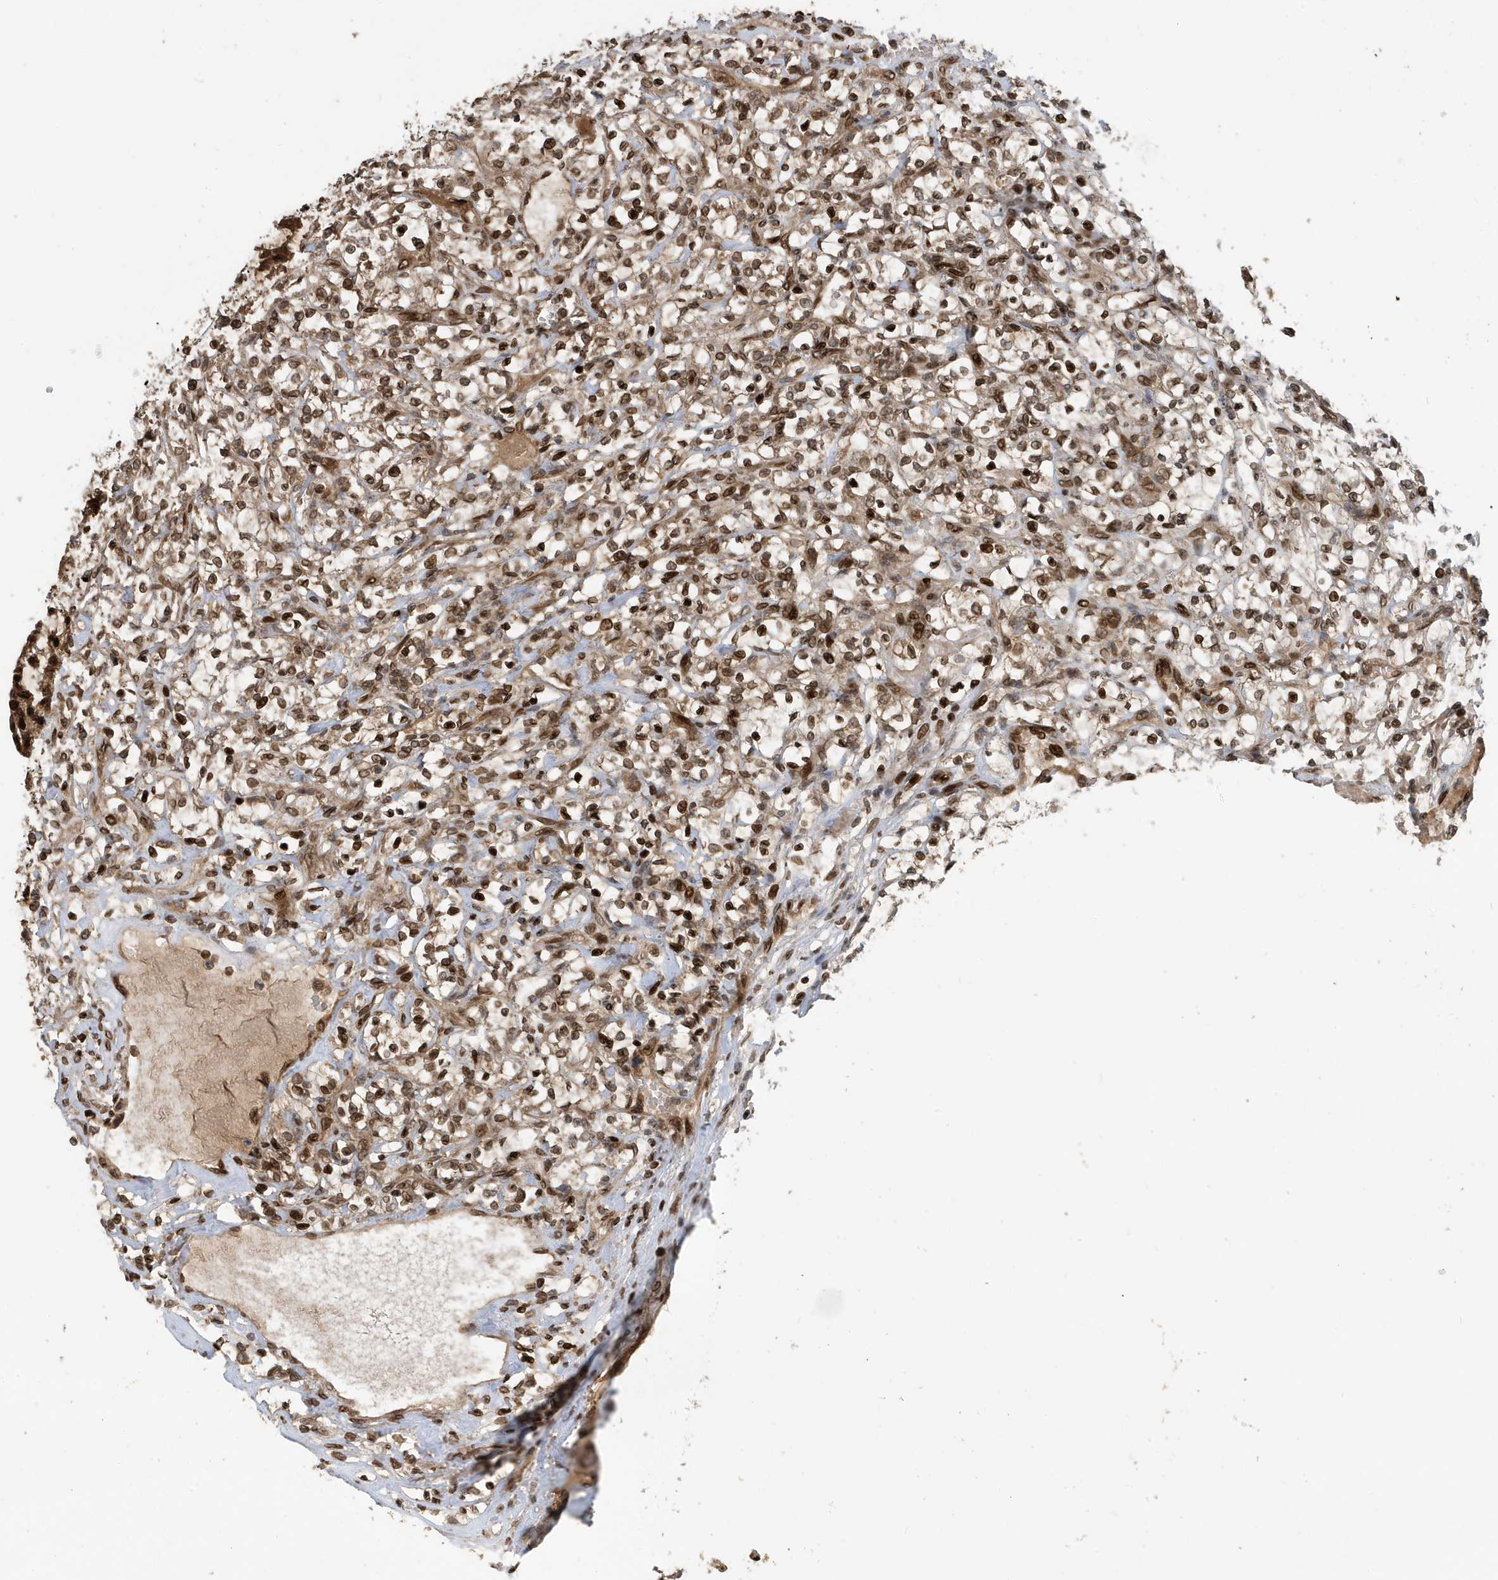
{"staining": {"intensity": "moderate", "quantity": ">75%", "location": "nuclear"}, "tissue": "renal cancer", "cell_type": "Tumor cells", "image_type": "cancer", "snomed": [{"axis": "morphology", "description": "Adenocarcinoma, NOS"}, {"axis": "topography", "description": "Kidney"}], "caption": "Renal cancer was stained to show a protein in brown. There is medium levels of moderate nuclear positivity in approximately >75% of tumor cells.", "gene": "DUSP18", "patient": {"sex": "female", "age": 69}}